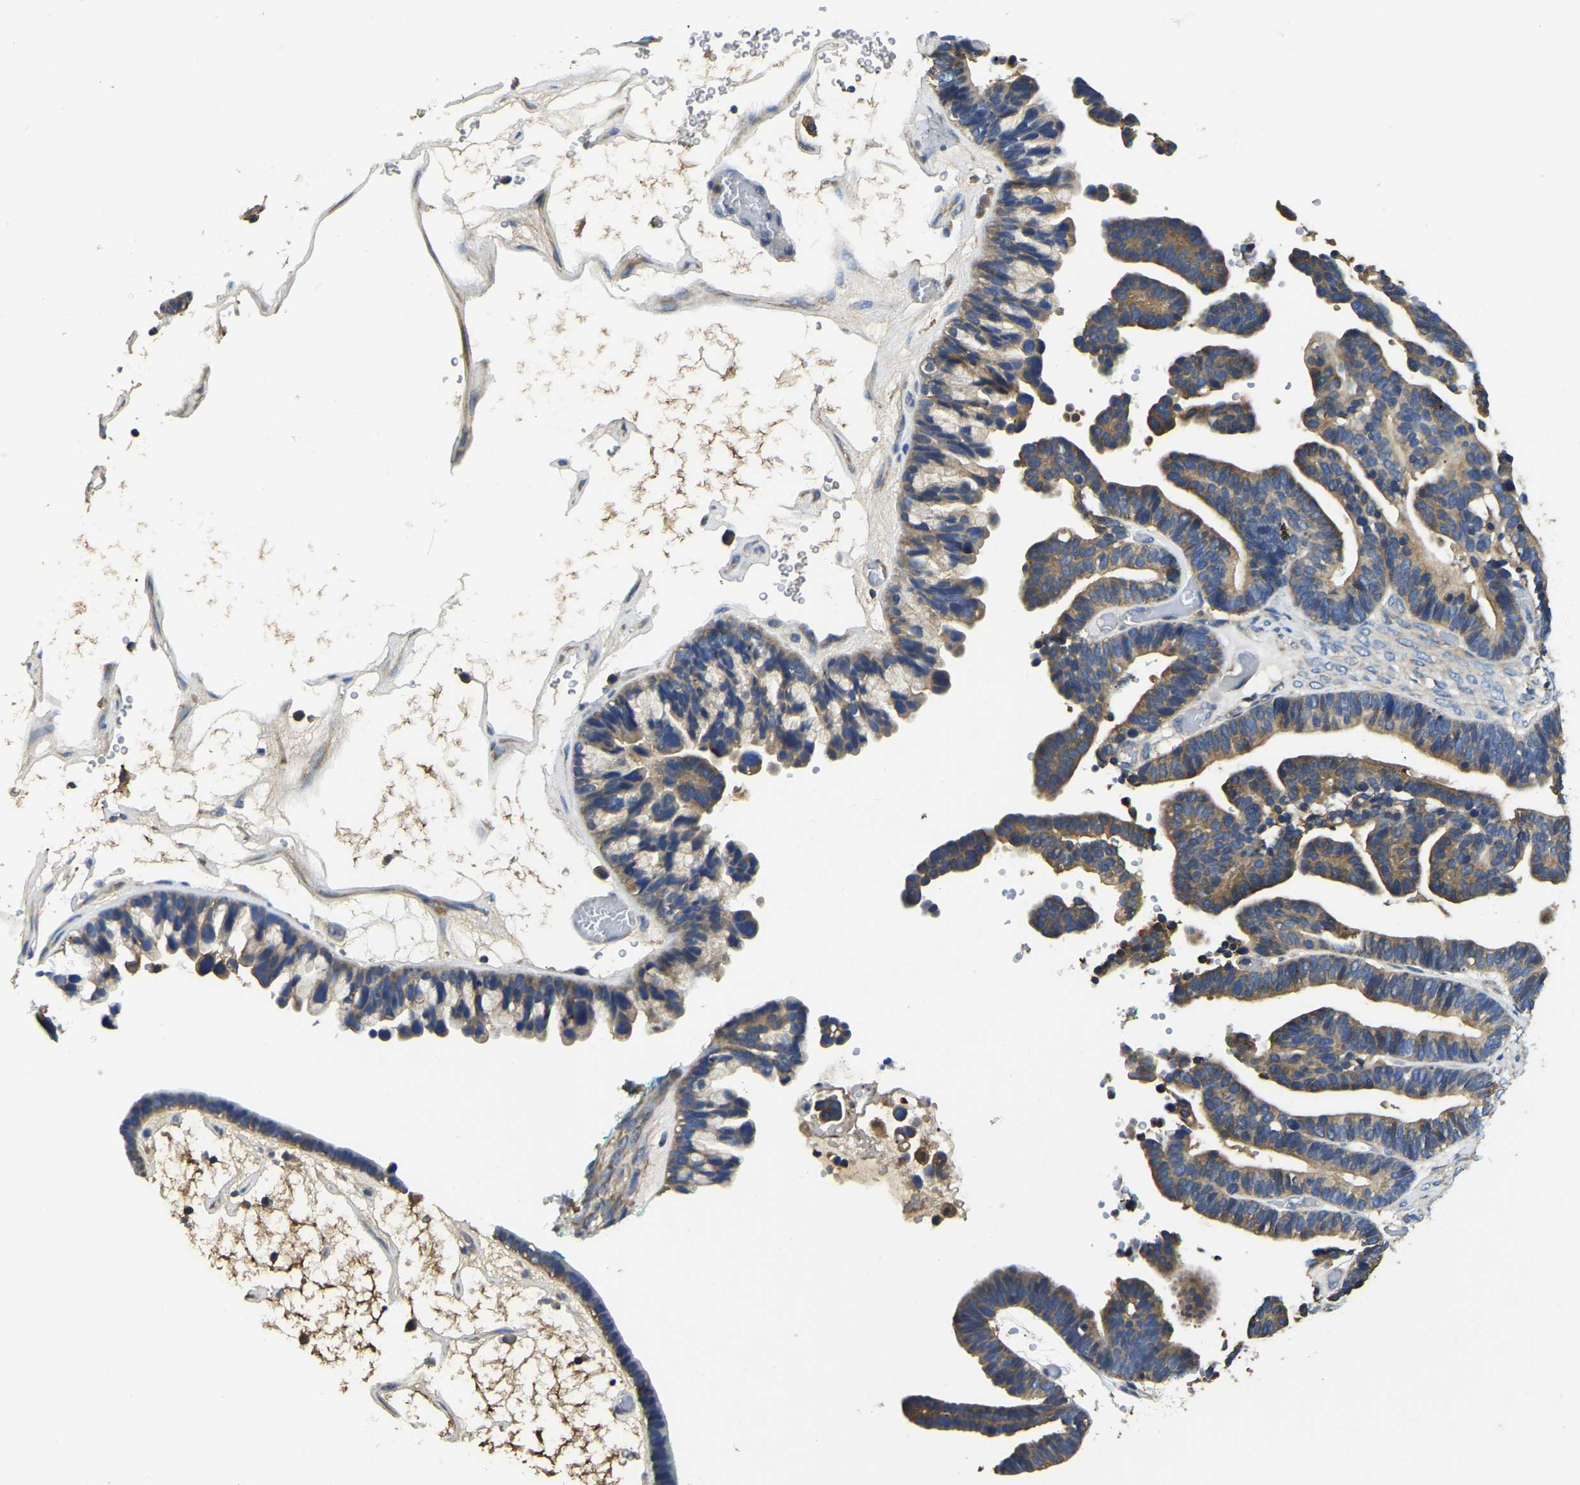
{"staining": {"intensity": "moderate", "quantity": ">75%", "location": "cytoplasmic/membranous"}, "tissue": "ovarian cancer", "cell_type": "Tumor cells", "image_type": "cancer", "snomed": [{"axis": "morphology", "description": "Cystadenocarcinoma, serous, NOS"}, {"axis": "topography", "description": "Ovary"}], "caption": "Immunohistochemical staining of serous cystadenocarcinoma (ovarian) reveals moderate cytoplasmic/membranous protein positivity in approximately >75% of tumor cells. (DAB IHC with brightfield microscopy, high magnification).", "gene": "STAT2", "patient": {"sex": "female", "age": 56}}